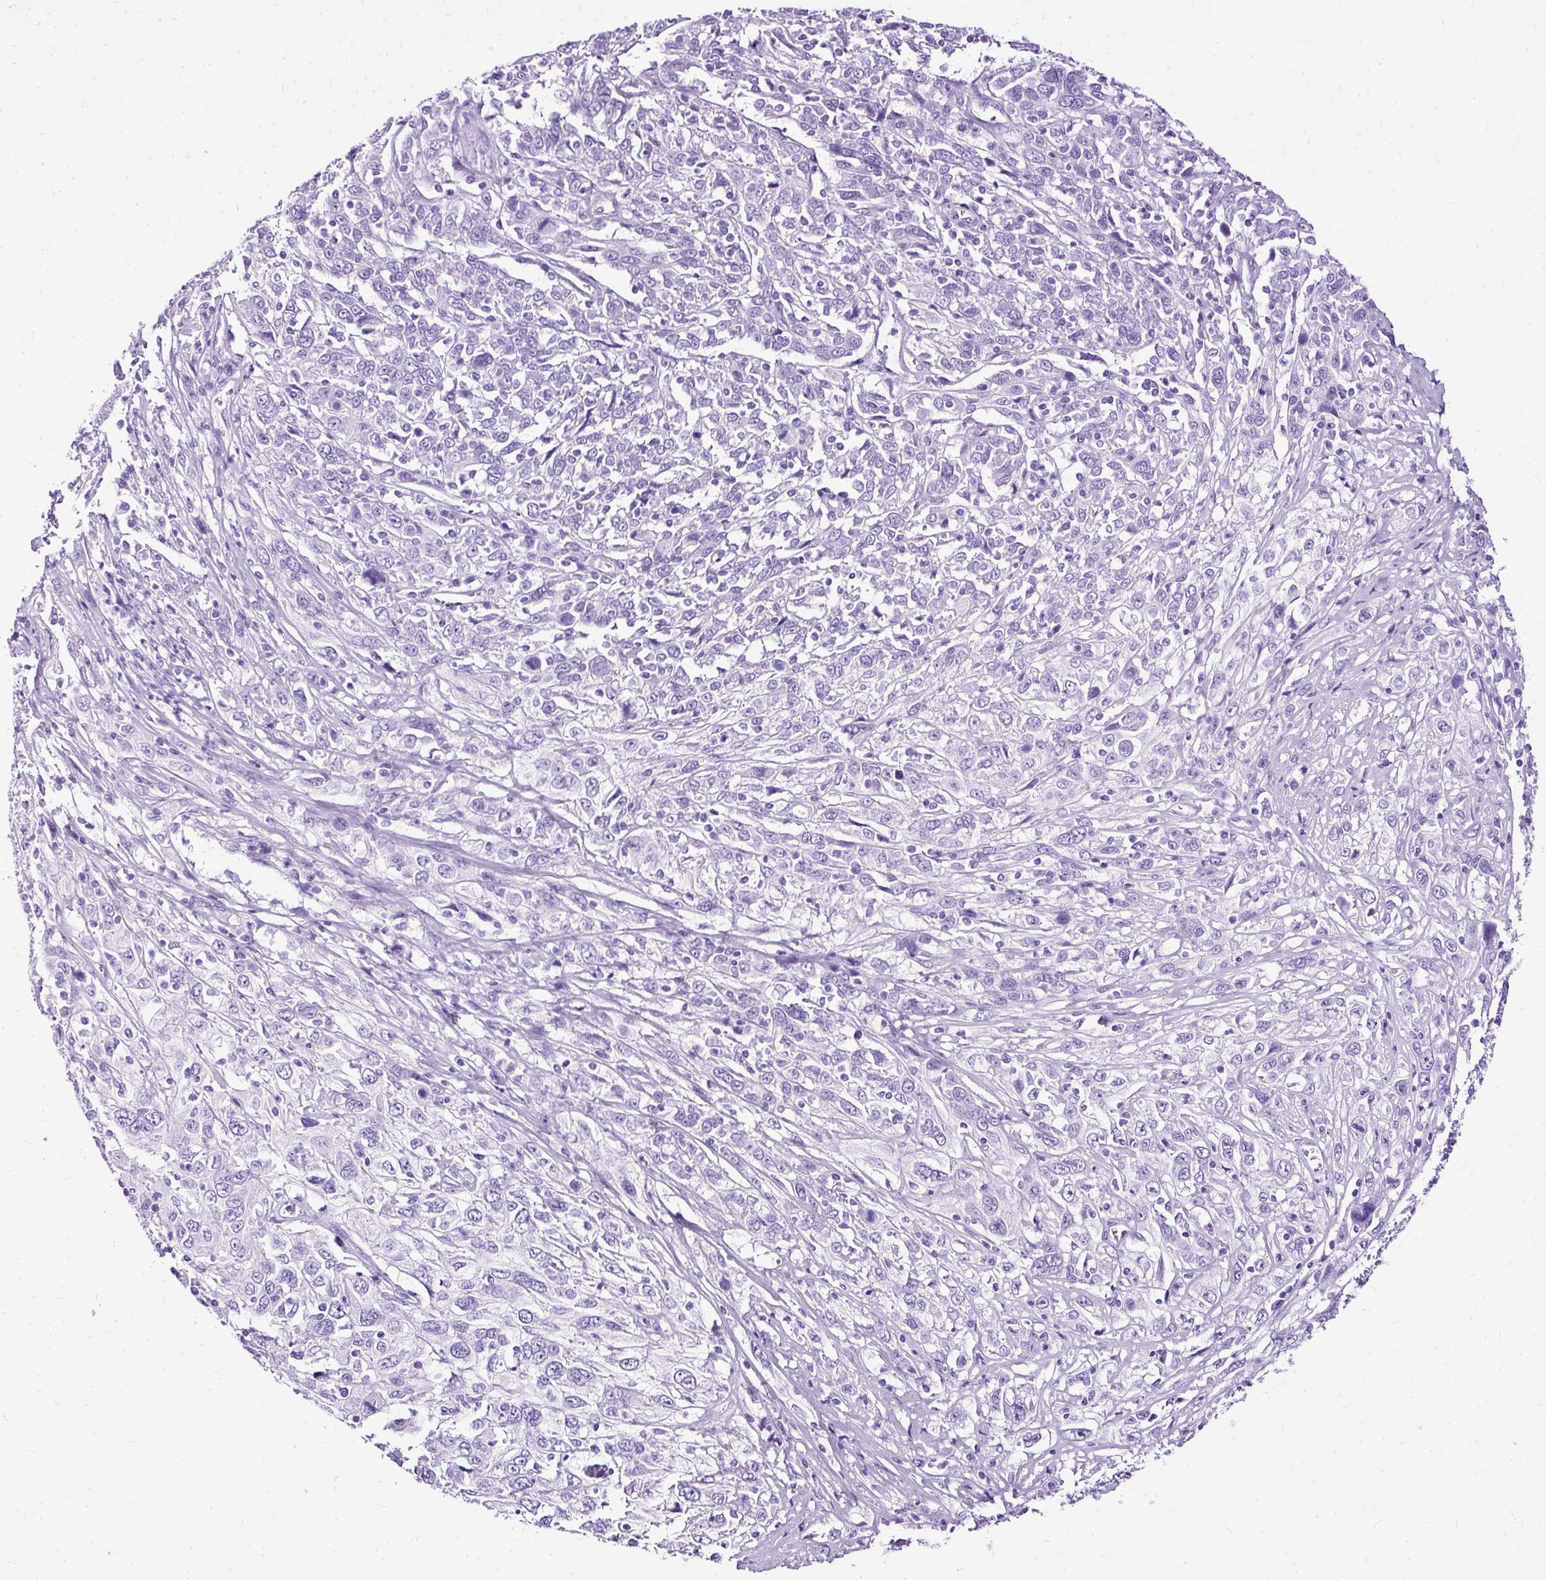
{"staining": {"intensity": "negative", "quantity": "none", "location": "none"}, "tissue": "cervical cancer", "cell_type": "Tumor cells", "image_type": "cancer", "snomed": [{"axis": "morphology", "description": "Squamous cell carcinoma, NOS"}, {"axis": "topography", "description": "Cervix"}], "caption": "Squamous cell carcinoma (cervical) was stained to show a protein in brown. There is no significant positivity in tumor cells.", "gene": "SLC8A2", "patient": {"sex": "female", "age": 46}}